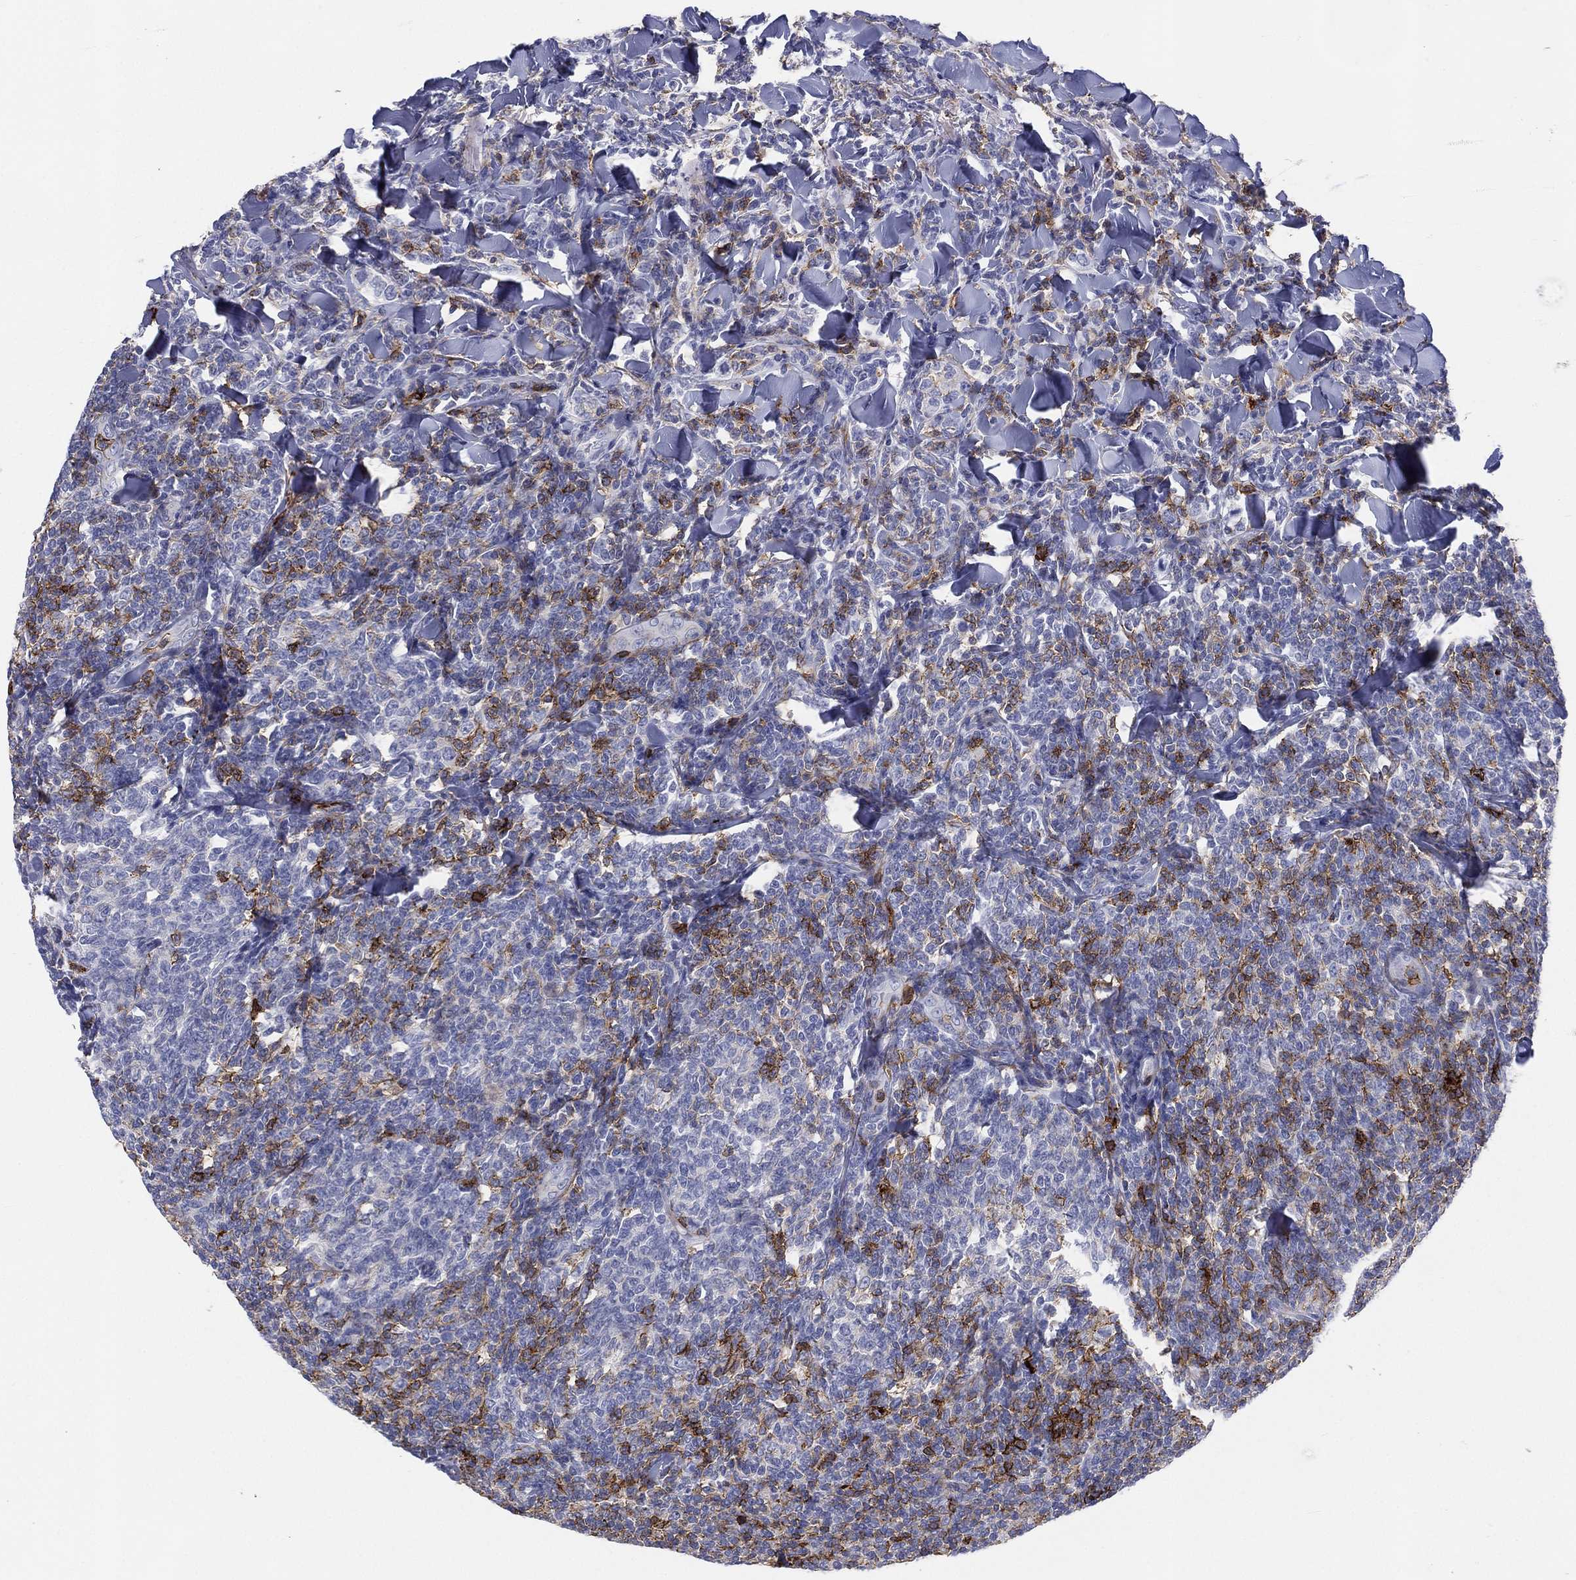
{"staining": {"intensity": "negative", "quantity": "none", "location": "none"}, "tissue": "lymphoma", "cell_type": "Tumor cells", "image_type": "cancer", "snomed": [{"axis": "morphology", "description": "Malignant lymphoma, non-Hodgkin's type, Low grade"}, {"axis": "topography", "description": "Lymph node"}], "caption": "This is an immunohistochemistry (IHC) micrograph of lymphoma. There is no positivity in tumor cells.", "gene": "SELPLG", "patient": {"sex": "female", "age": 56}}